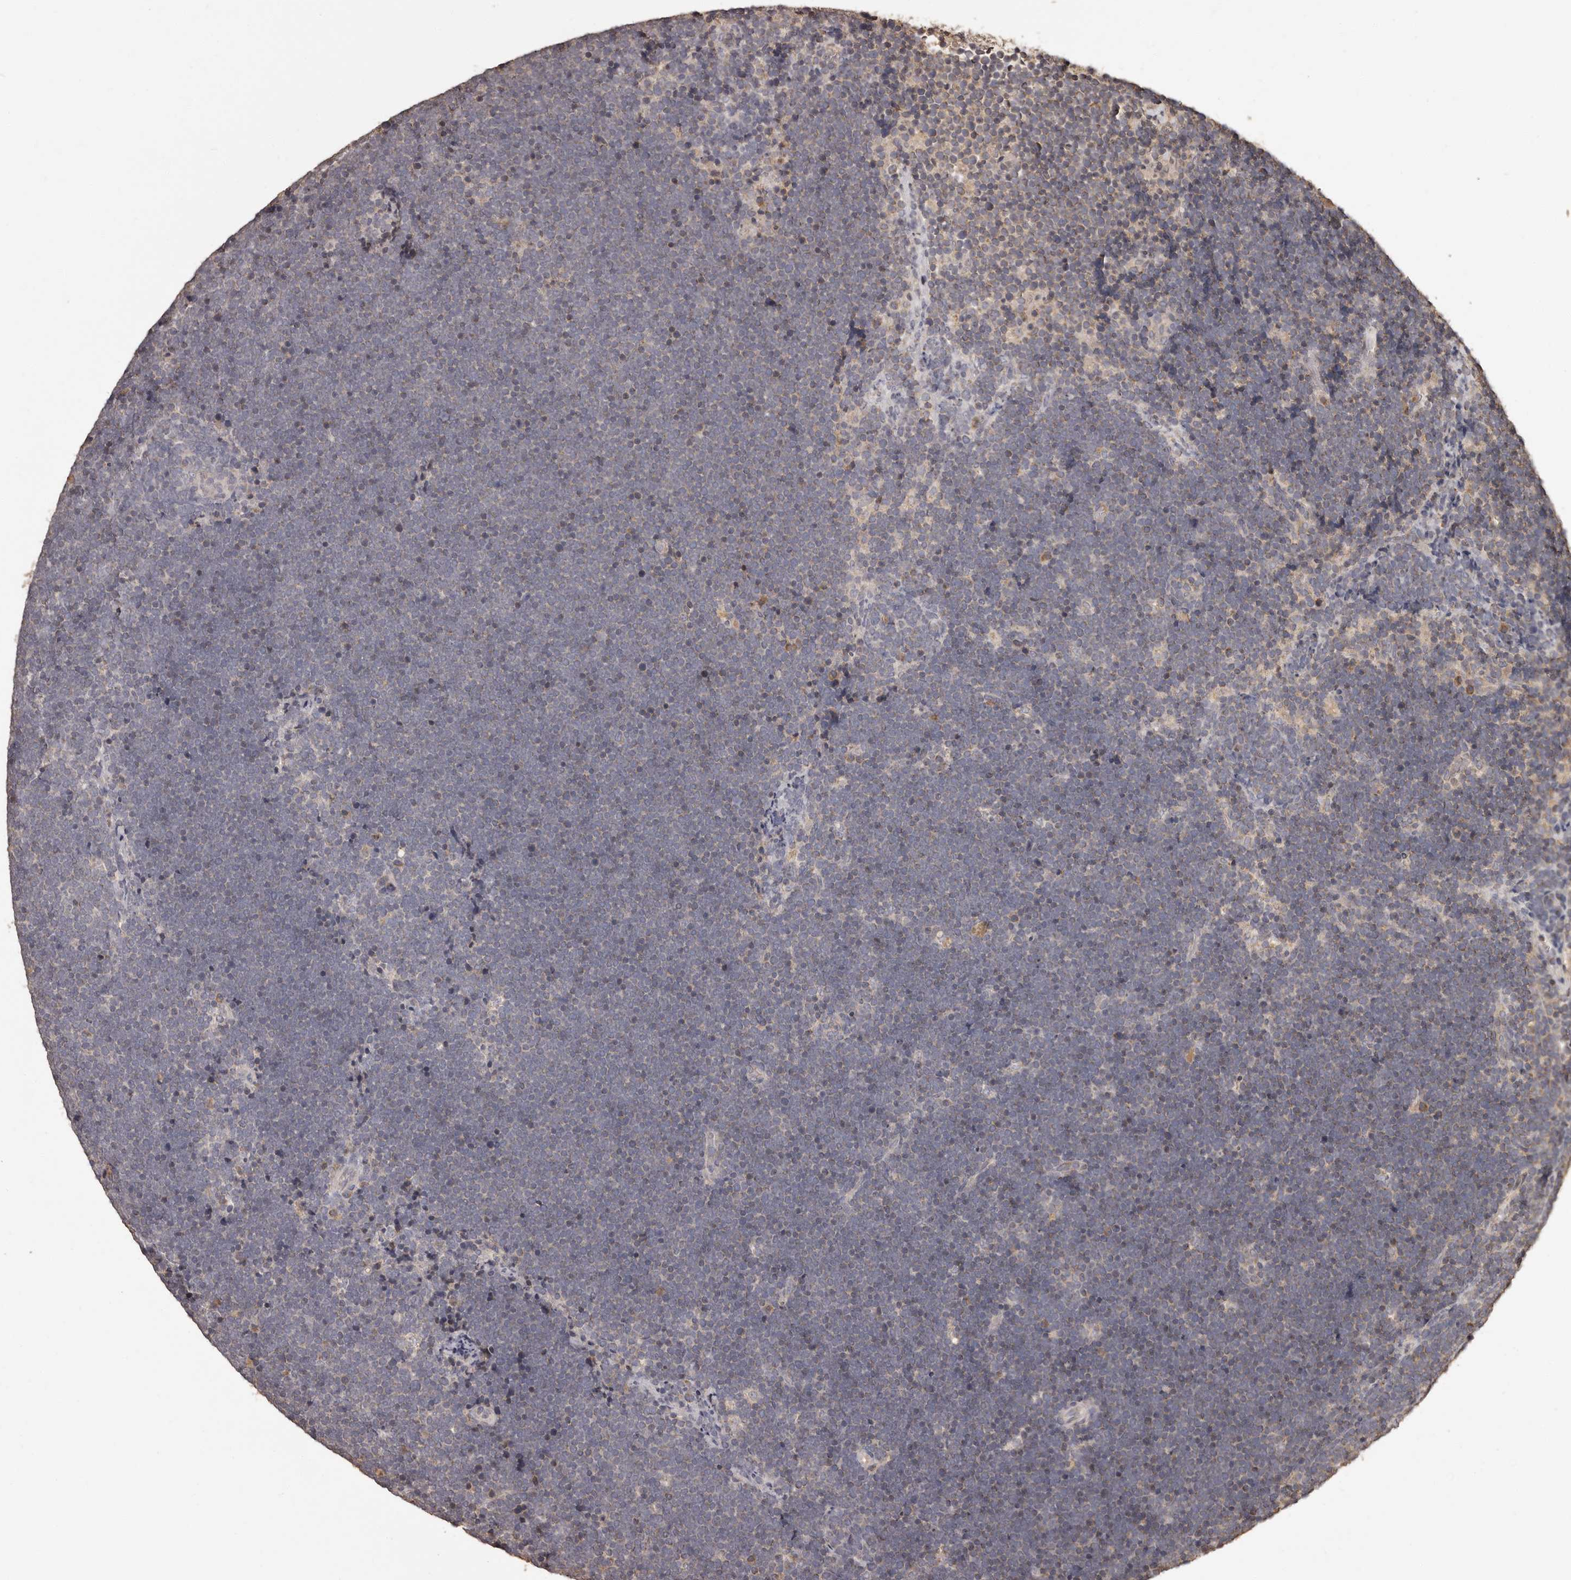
{"staining": {"intensity": "negative", "quantity": "none", "location": "none"}, "tissue": "lymphoma", "cell_type": "Tumor cells", "image_type": "cancer", "snomed": [{"axis": "morphology", "description": "Malignant lymphoma, non-Hodgkin's type, High grade"}, {"axis": "topography", "description": "Lymph node"}], "caption": "Photomicrograph shows no significant protein expression in tumor cells of malignant lymphoma, non-Hodgkin's type (high-grade).", "gene": "MGAT5", "patient": {"sex": "male", "age": 13}}